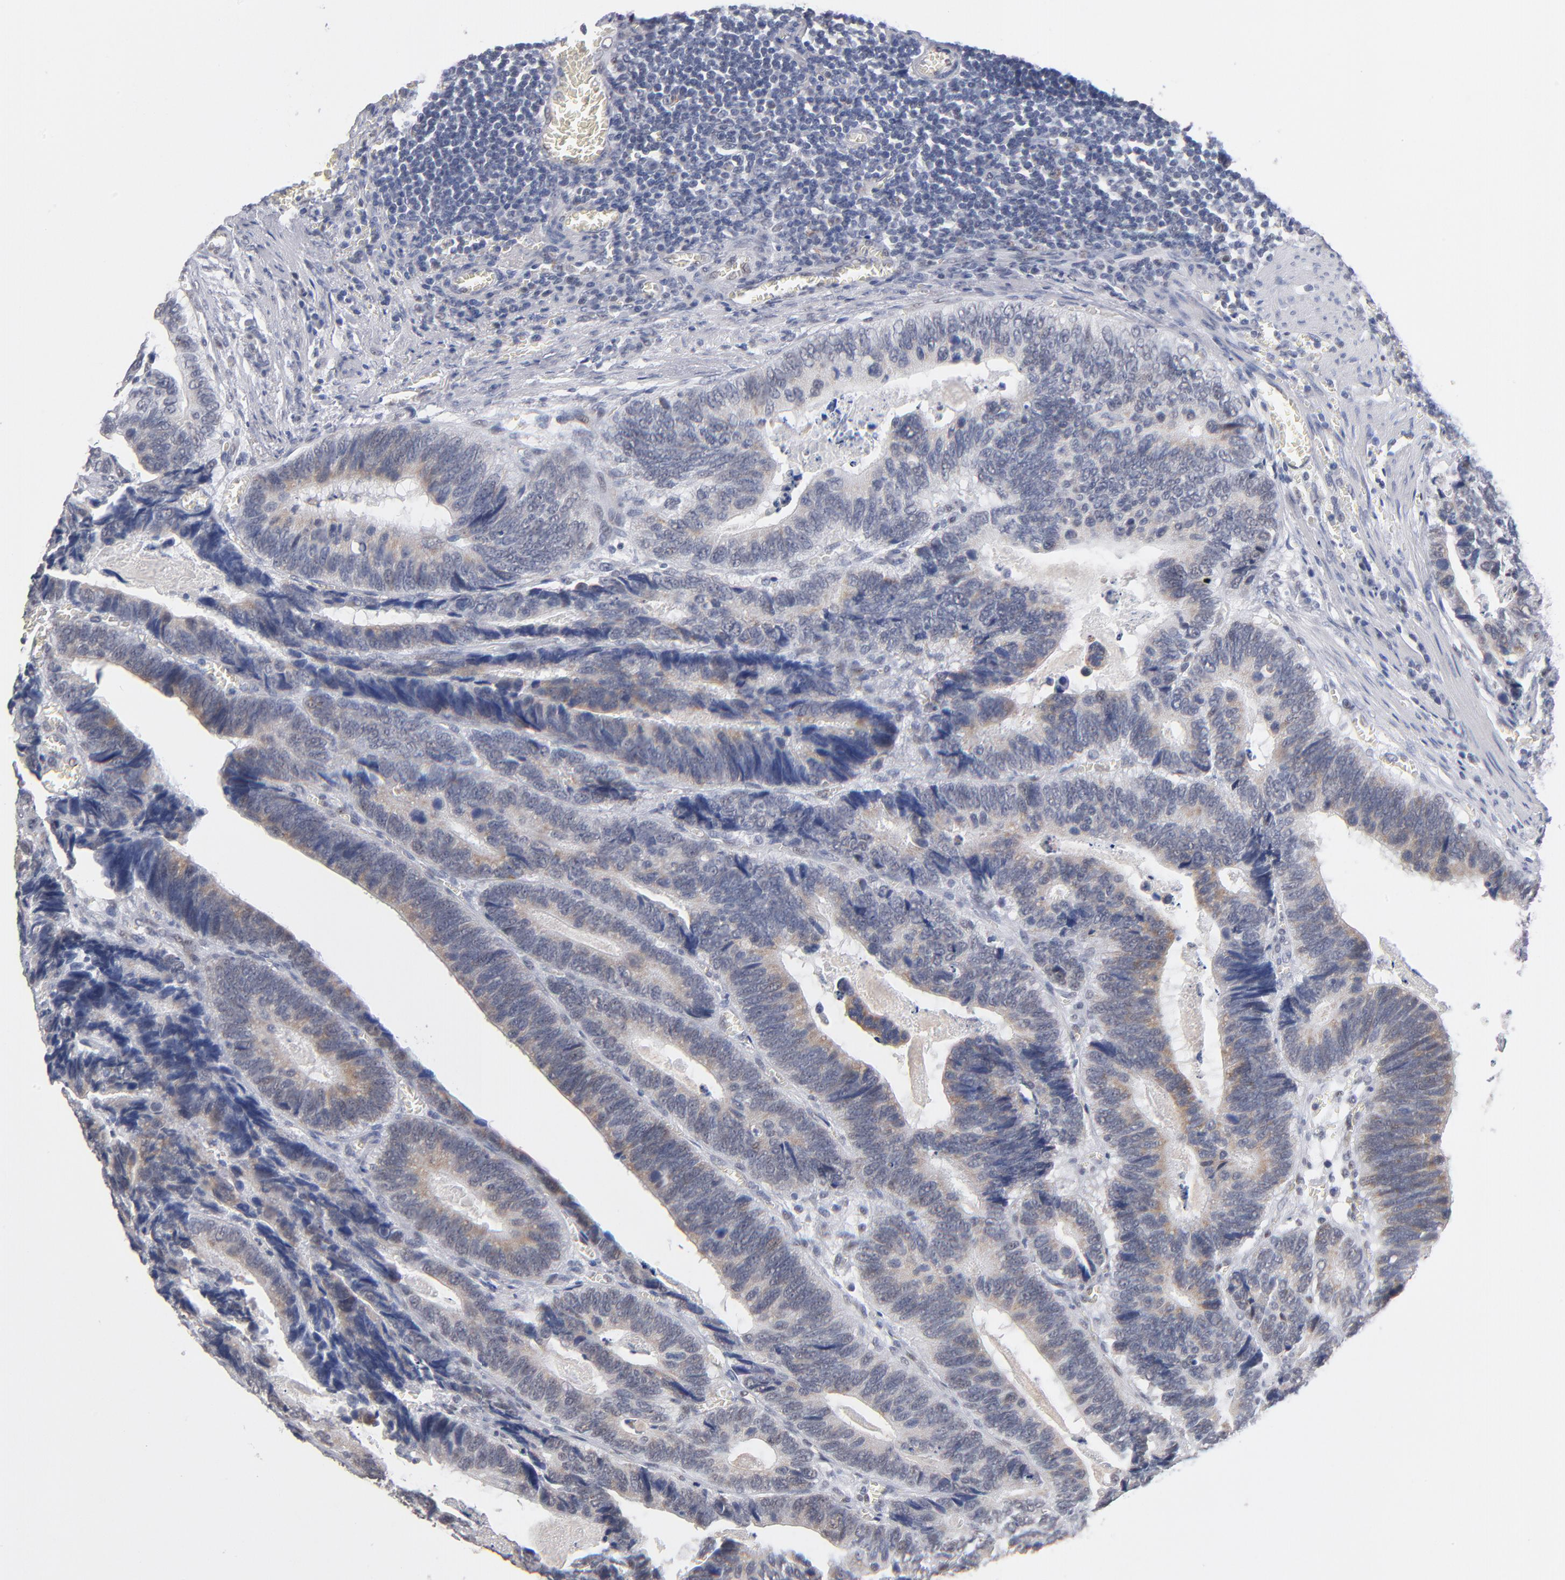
{"staining": {"intensity": "weak", "quantity": "25%-75%", "location": "cytoplasmic/membranous"}, "tissue": "colorectal cancer", "cell_type": "Tumor cells", "image_type": "cancer", "snomed": [{"axis": "morphology", "description": "Adenocarcinoma, NOS"}, {"axis": "topography", "description": "Colon"}], "caption": "Colorectal cancer stained with a brown dye demonstrates weak cytoplasmic/membranous positive staining in about 25%-75% of tumor cells.", "gene": "MN1", "patient": {"sex": "male", "age": 72}}